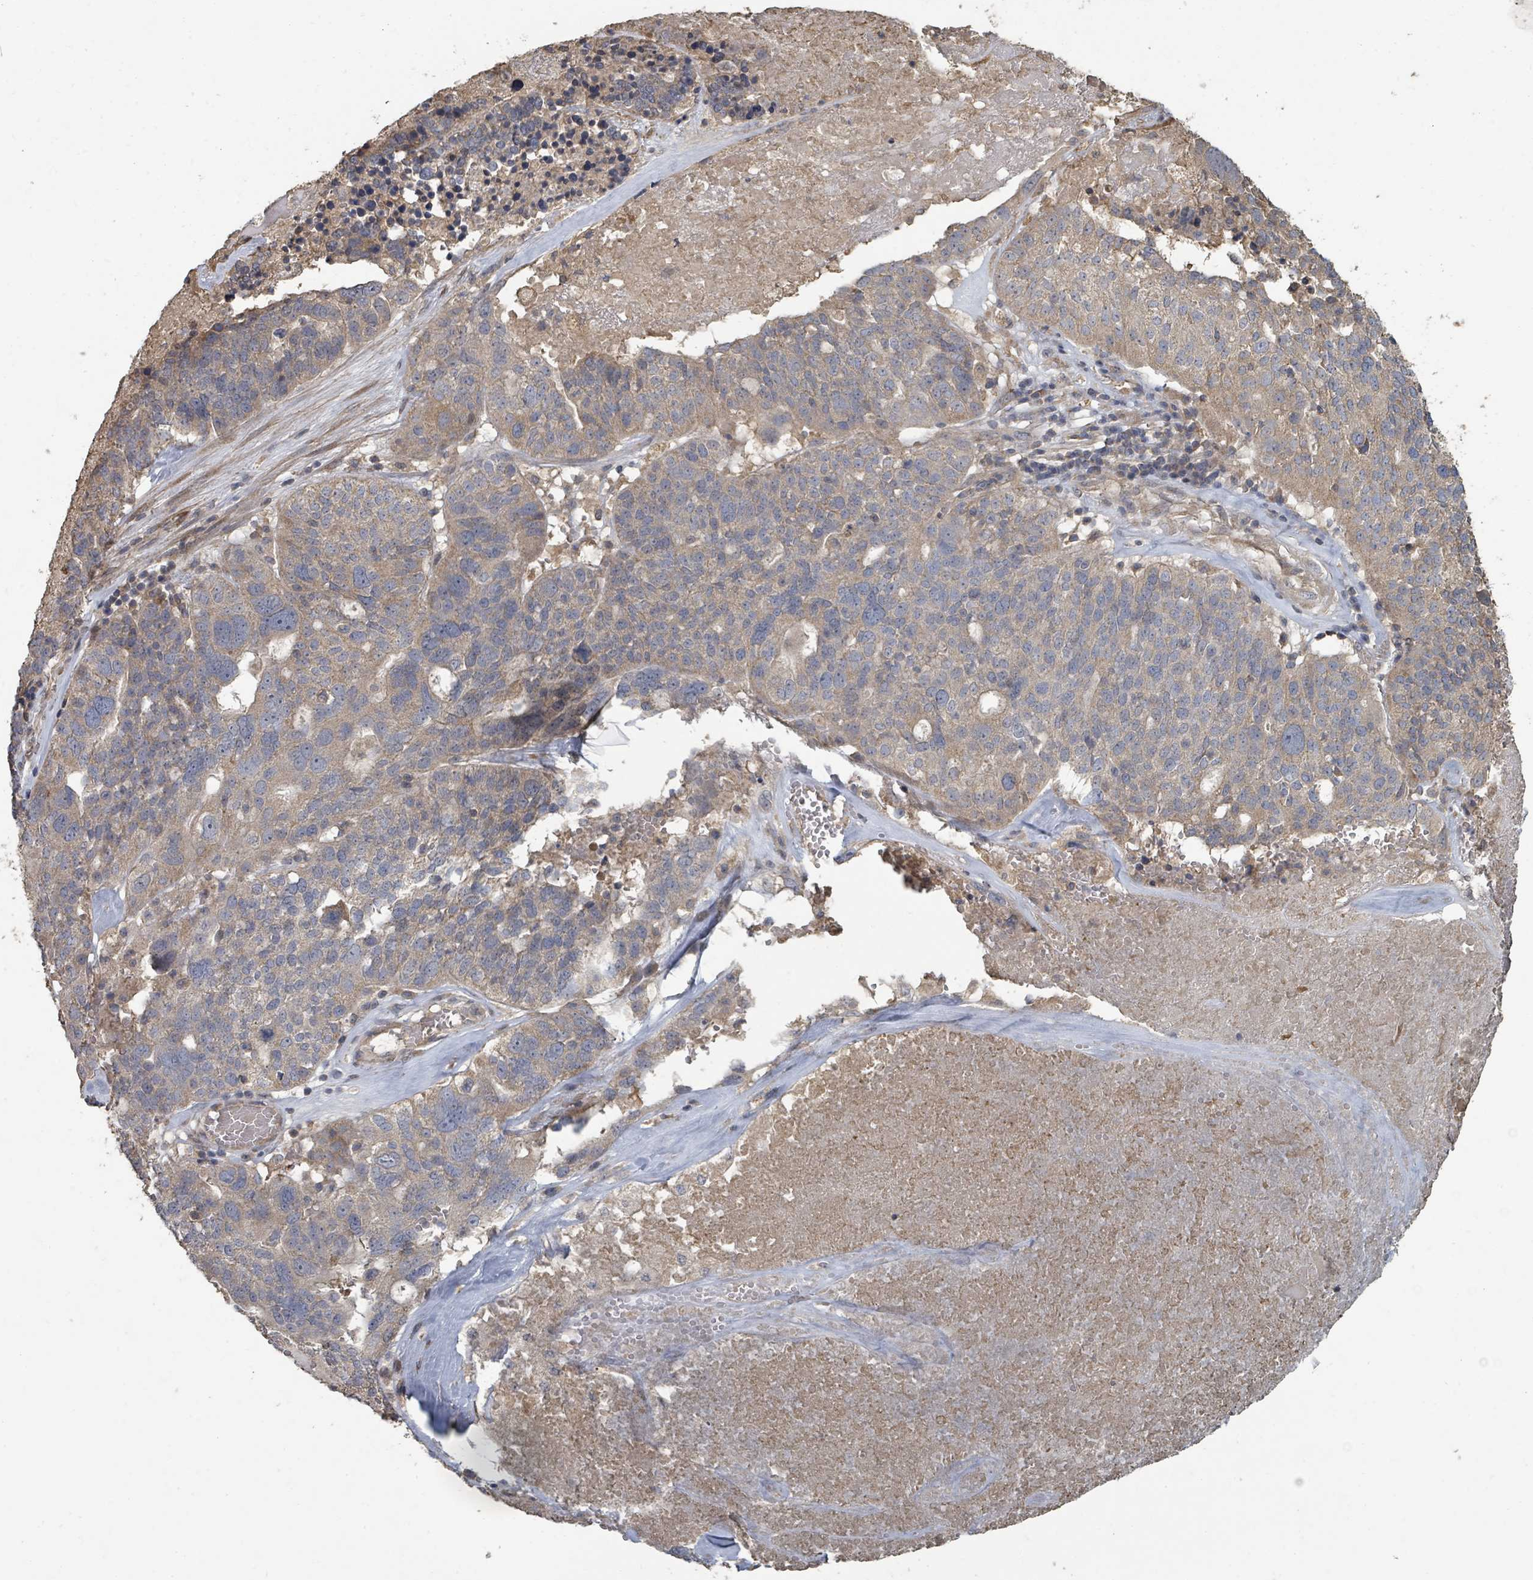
{"staining": {"intensity": "weak", "quantity": "25%-75%", "location": "cytoplasmic/membranous"}, "tissue": "ovarian cancer", "cell_type": "Tumor cells", "image_type": "cancer", "snomed": [{"axis": "morphology", "description": "Cystadenocarcinoma, serous, NOS"}, {"axis": "topography", "description": "Ovary"}], "caption": "About 25%-75% of tumor cells in ovarian cancer show weak cytoplasmic/membranous protein expression as visualized by brown immunohistochemical staining.", "gene": "WDFY1", "patient": {"sex": "female", "age": 59}}